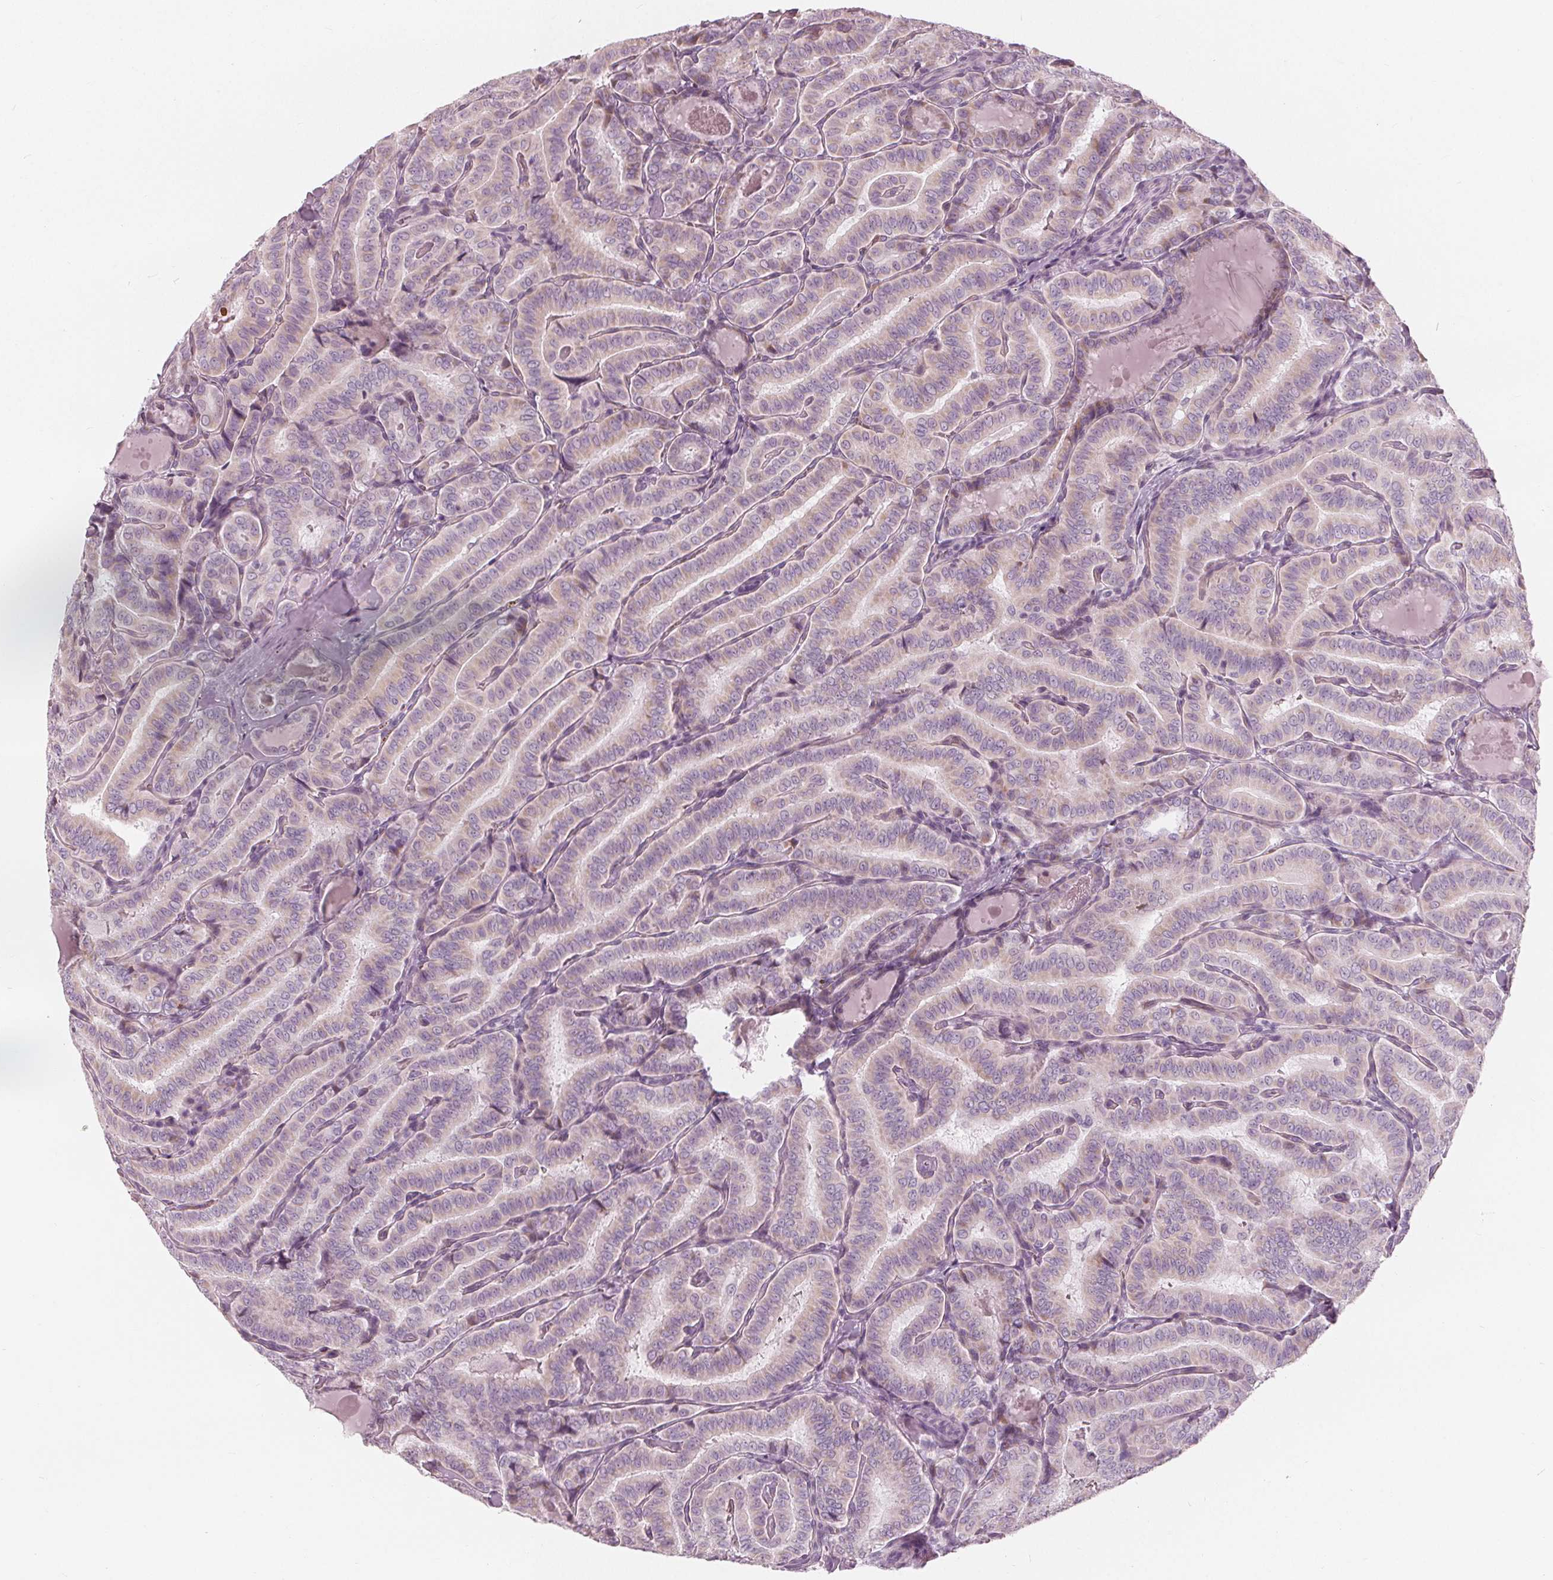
{"staining": {"intensity": "weak", "quantity": "<25%", "location": "cytoplasmic/membranous"}, "tissue": "thyroid cancer", "cell_type": "Tumor cells", "image_type": "cancer", "snomed": [{"axis": "morphology", "description": "Papillary adenocarcinoma, NOS"}, {"axis": "morphology", "description": "Papillary adenoma metastatic"}, {"axis": "topography", "description": "Thyroid gland"}], "caption": "DAB (3,3'-diaminobenzidine) immunohistochemical staining of thyroid cancer (papillary adenoma metastatic) shows no significant expression in tumor cells.", "gene": "BRSK1", "patient": {"sex": "female", "age": 50}}